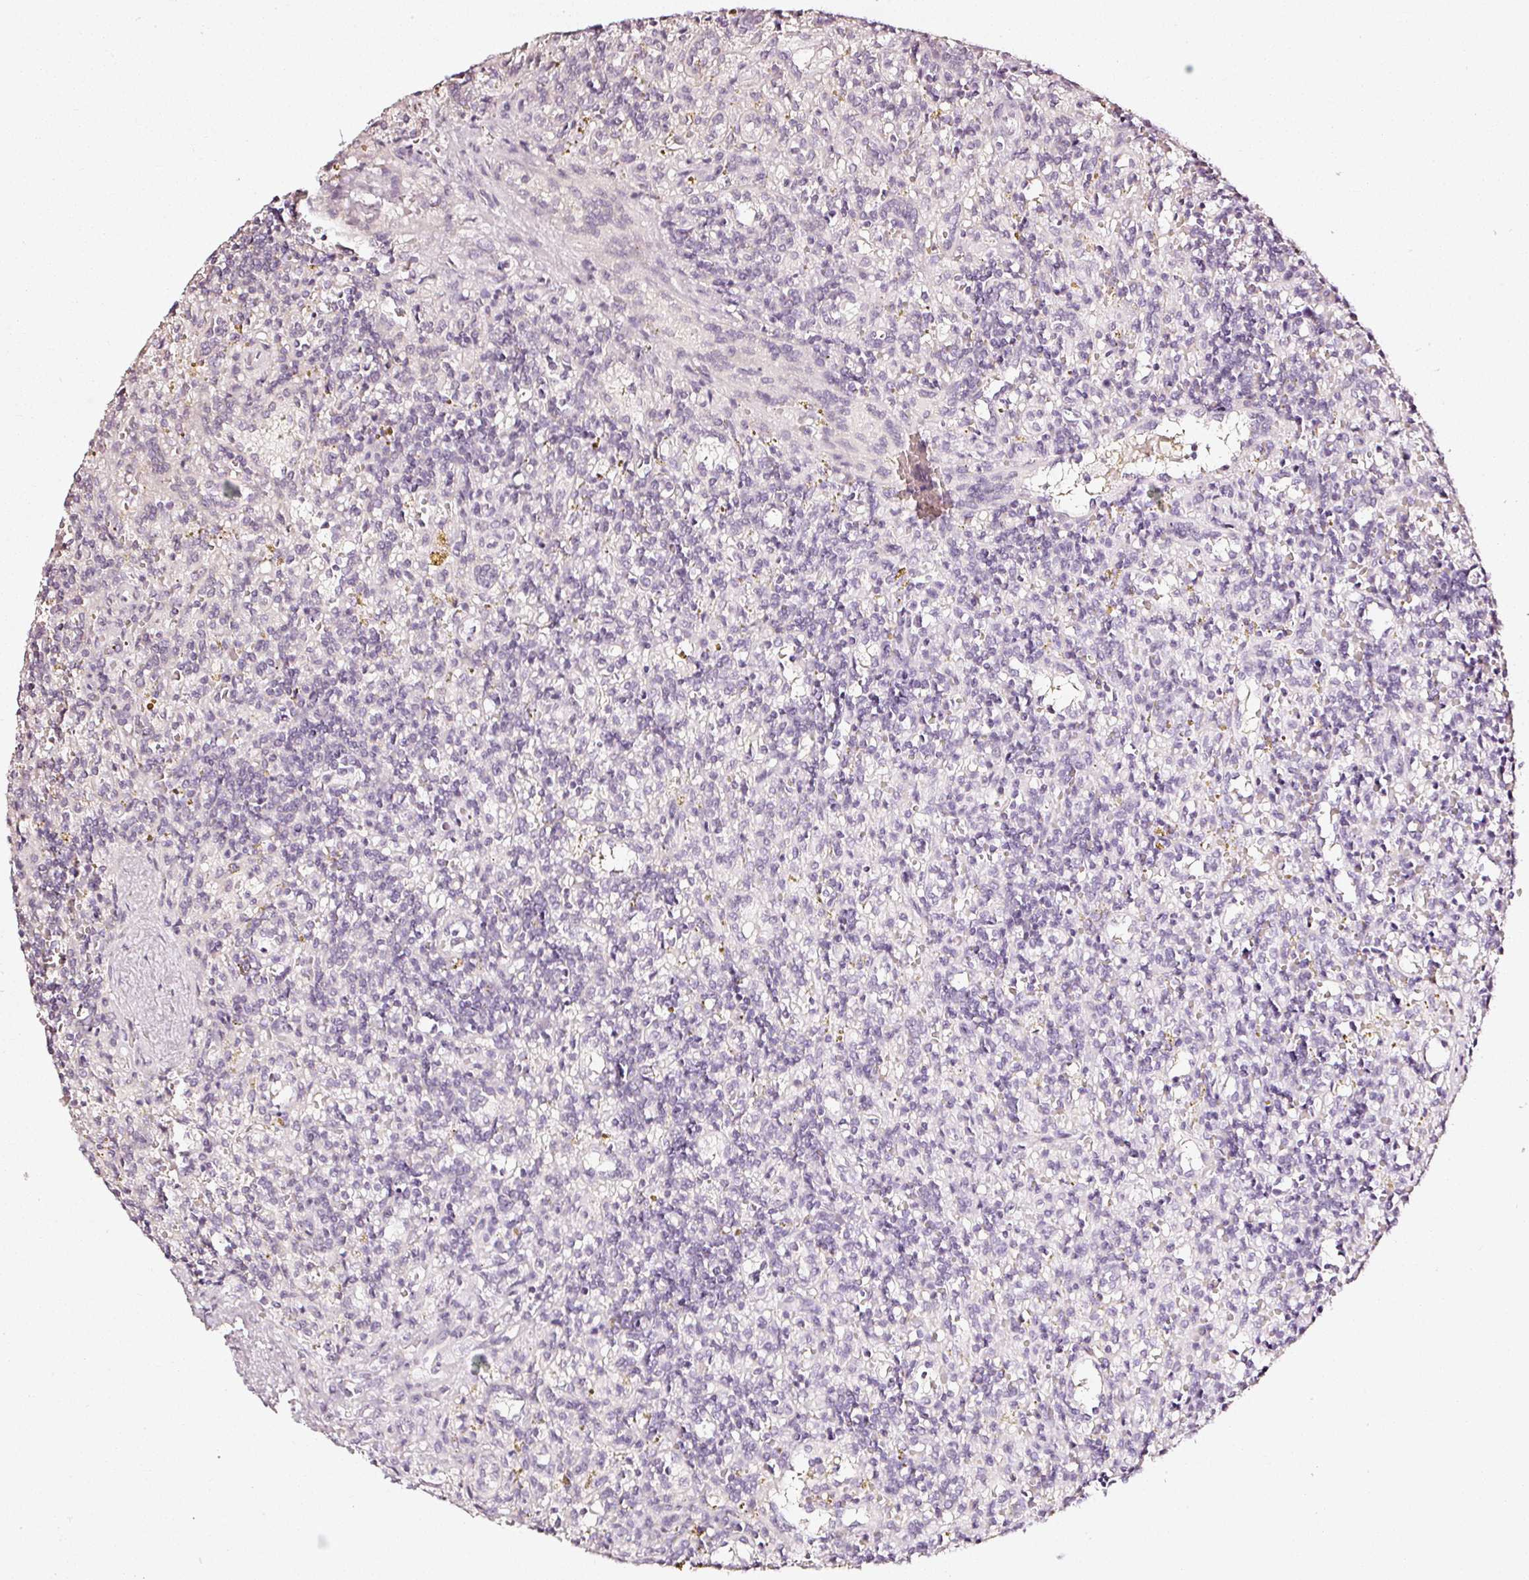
{"staining": {"intensity": "negative", "quantity": "none", "location": "none"}, "tissue": "lymphoma", "cell_type": "Tumor cells", "image_type": "cancer", "snomed": [{"axis": "morphology", "description": "Malignant lymphoma, non-Hodgkin's type, Low grade"}, {"axis": "topography", "description": "Spleen"}], "caption": "Micrograph shows no significant protein expression in tumor cells of malignant lymphoma, non-Hodgkin's type (low-grade).", "gene": "NTRK1", "patient": {"sex": "male", "age": 67}}